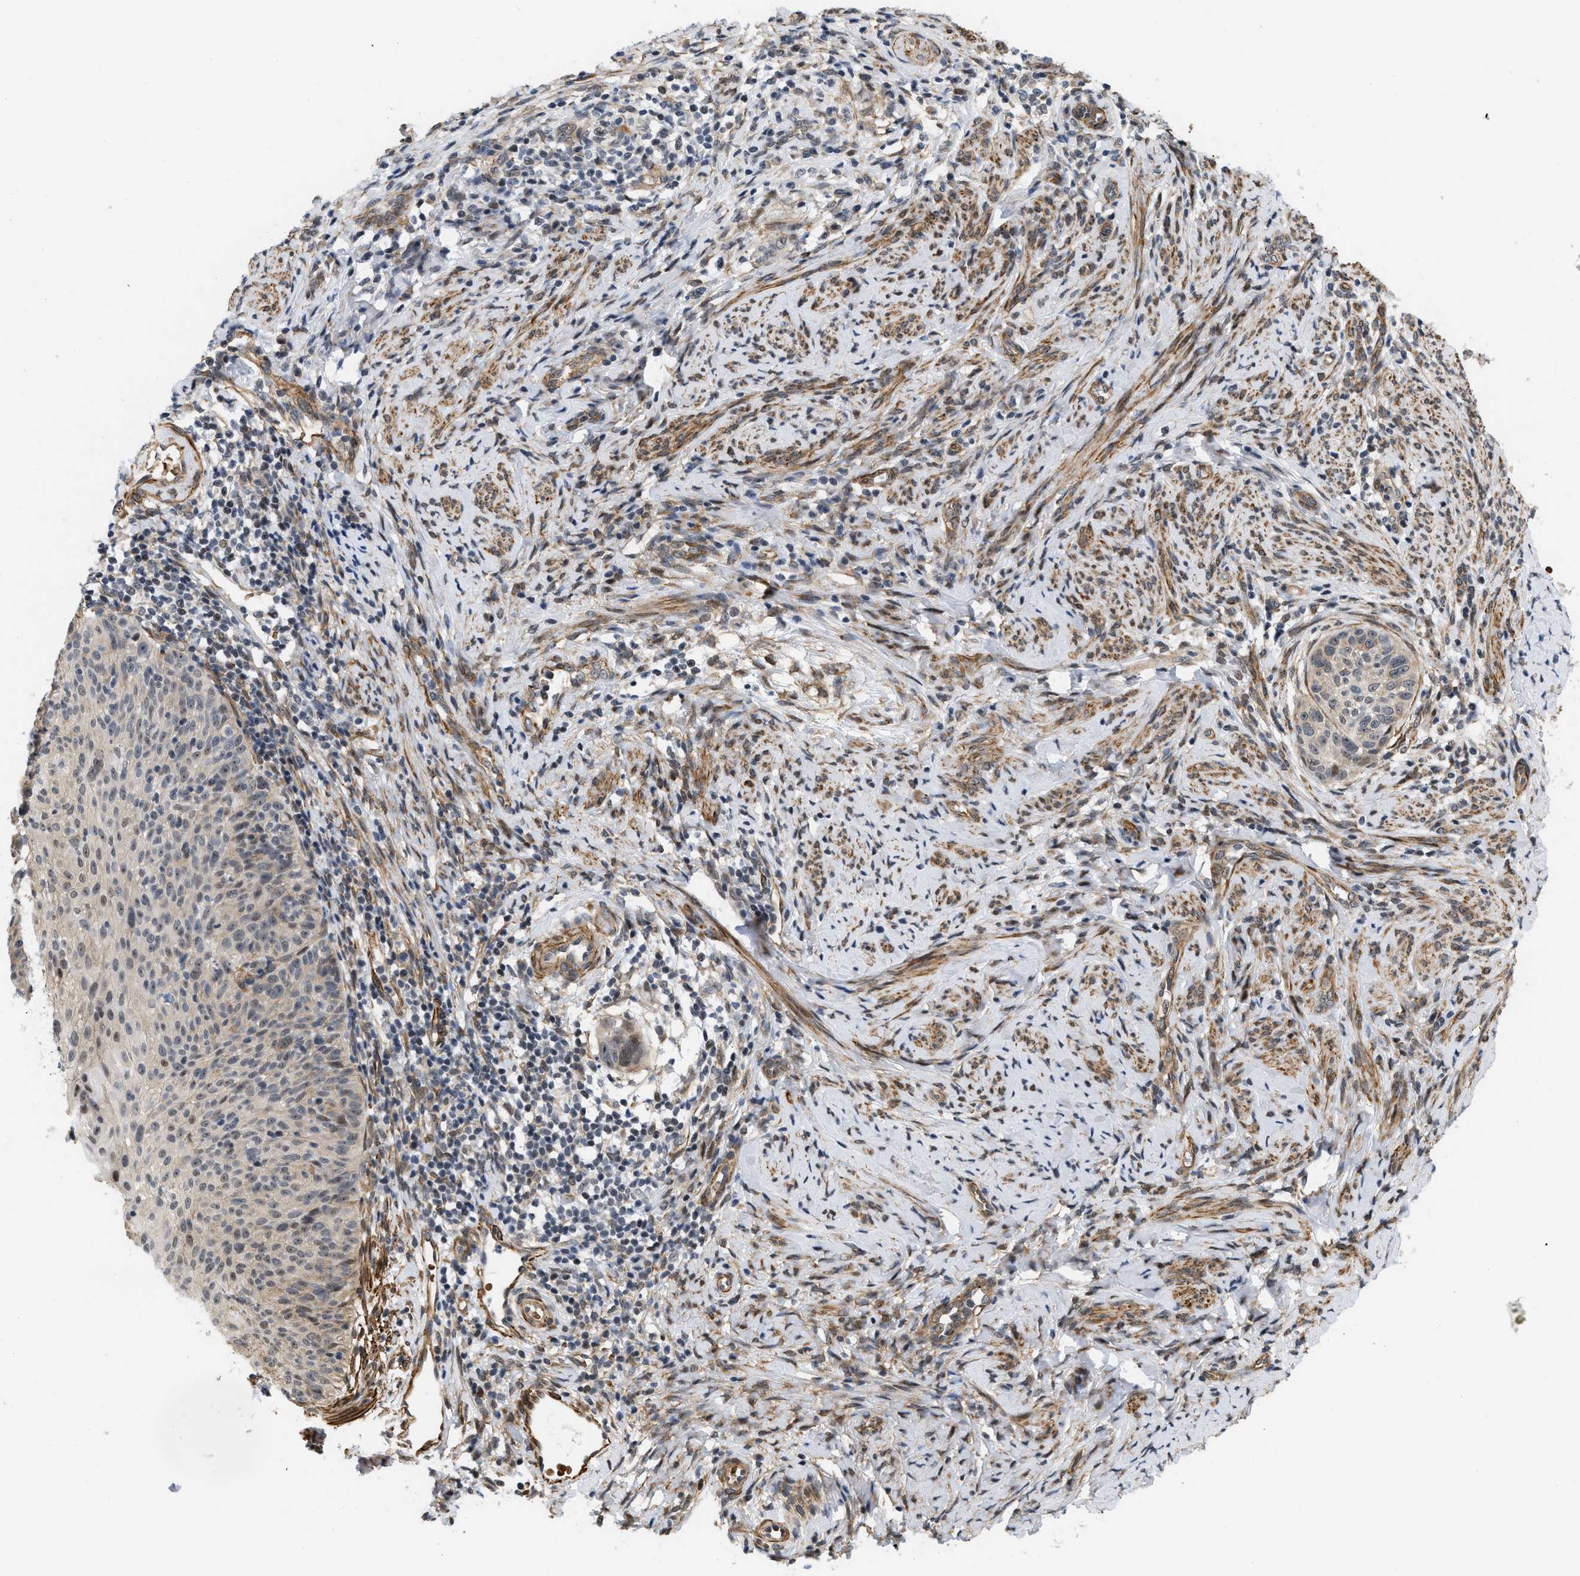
{"staining": {"intensity": "weak", "quantity": "25%-75%", "location": "nuclear"}, "tissue": "cervical cancer", "cell_type": "Tumor cells", "image_type": "cancer", "snomed": [{"axis": "morphology", "description": "Squamous cell carcinoma, NOS"}, {"axis": "topography", "description": "Cervix"}], "caption": "Cervical cancer (squamous cell carcinoma) tissue exhibits weak nuclear expression in about 25%-75% of tumor cells, visualized by immunohistochemistry.", "gene": "GPRASP2", "patient": {"sex": "female", "age": 70}}